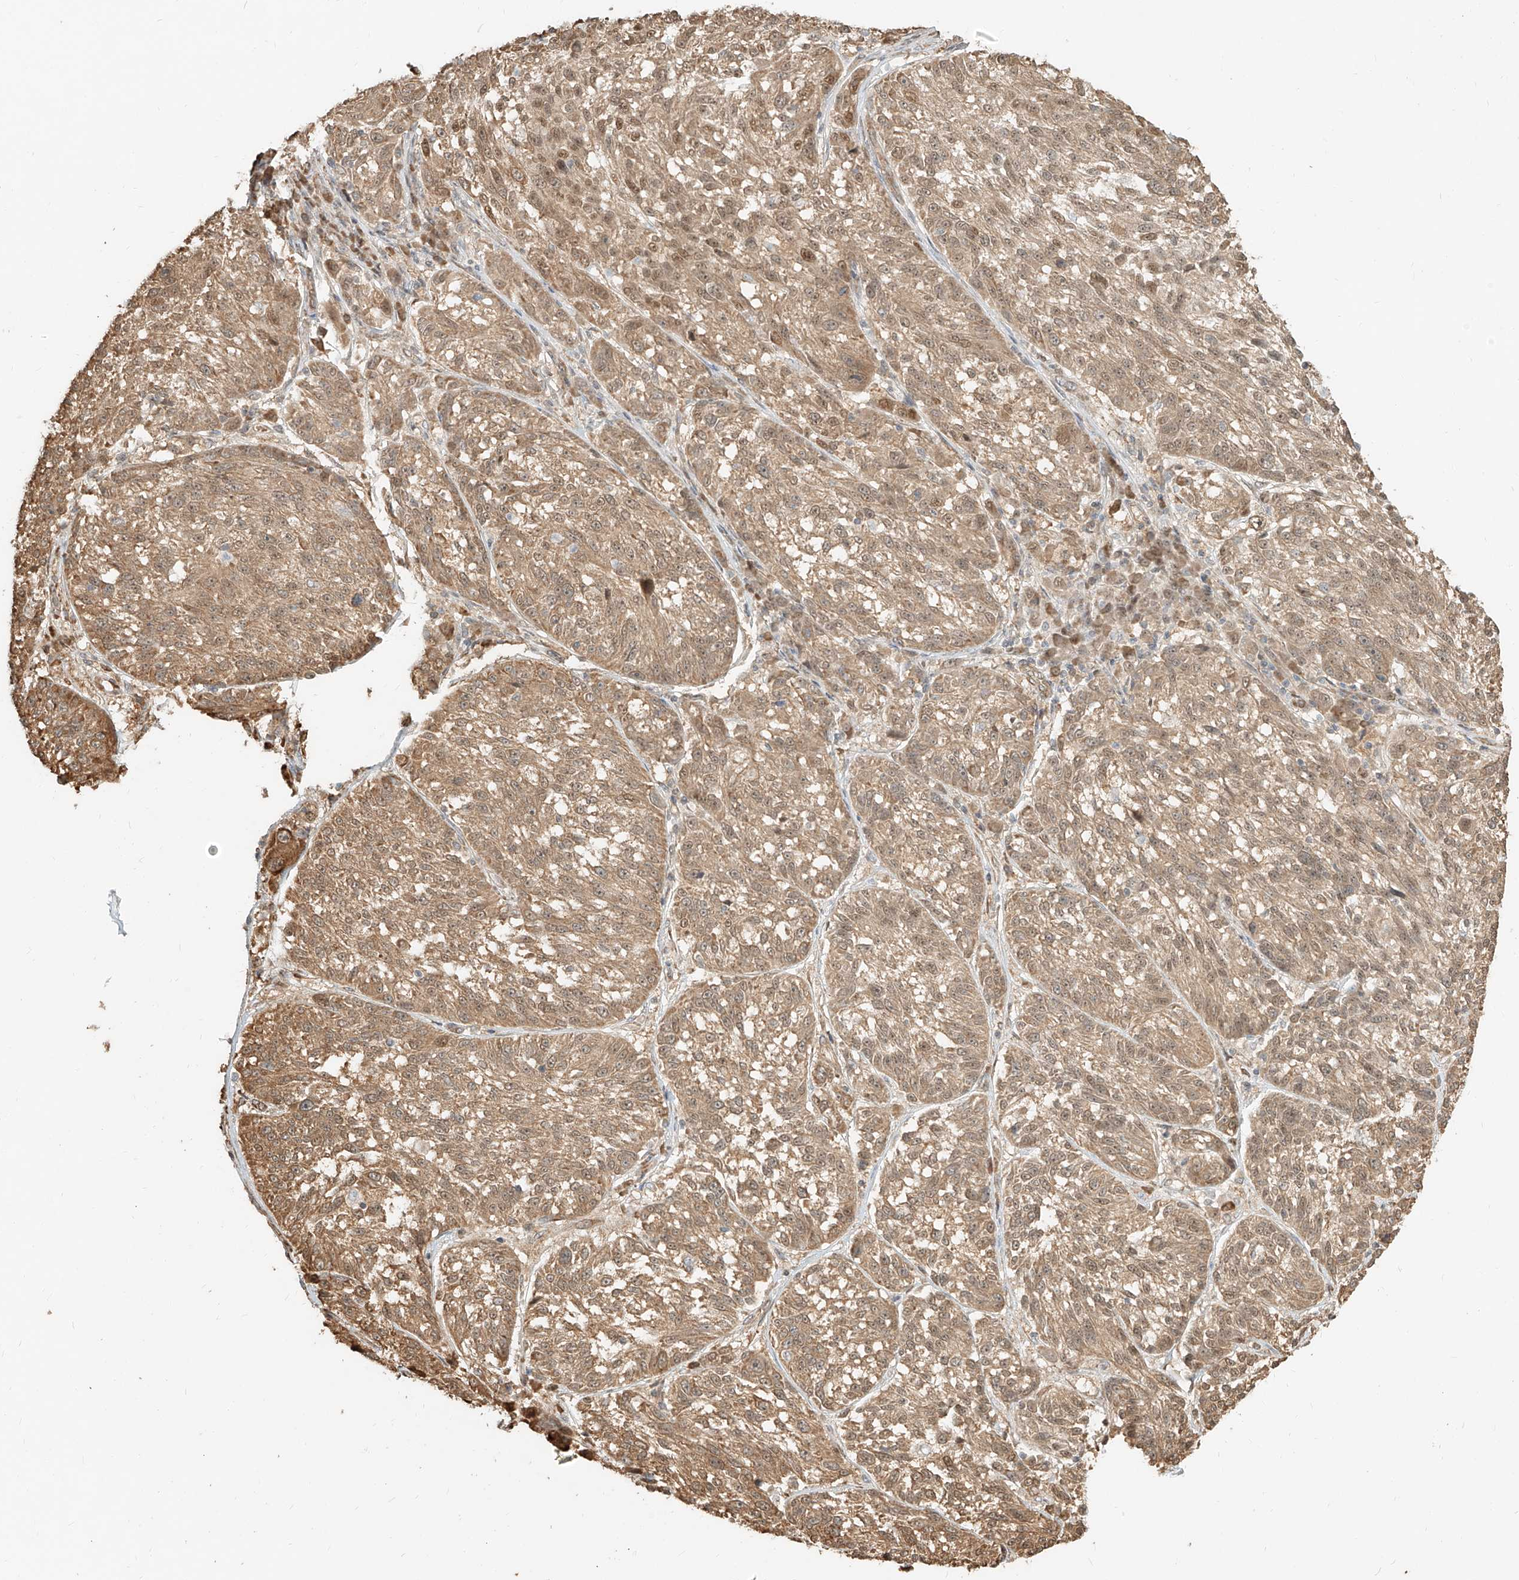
{"staining": {"intensity": "moderate", "quantity": ">75%", "location": "cytoplasmic/membranous,nuclear"}, "tissue": "melanoma", "cell_type": "Tumor cells", "image_type": "cancer", "snomed": [{"axis": "morphology", "description": "Malignant melanoma, NOS"}, {"axis": "topography", "description": "Skin"}], "caption": "Immunohistochemical staining of melanoma exhibits medium levels of moderate cytoplasmic/membranous and nuclear positivity in about >75% of tumor cells. The staining is performed using DAB brown chromogen to label protein expression. The nuclei are counter-stained blue using hematoxylin.", "gene": "UBE2K", "patient": {"sex": "male", "age": 53}}